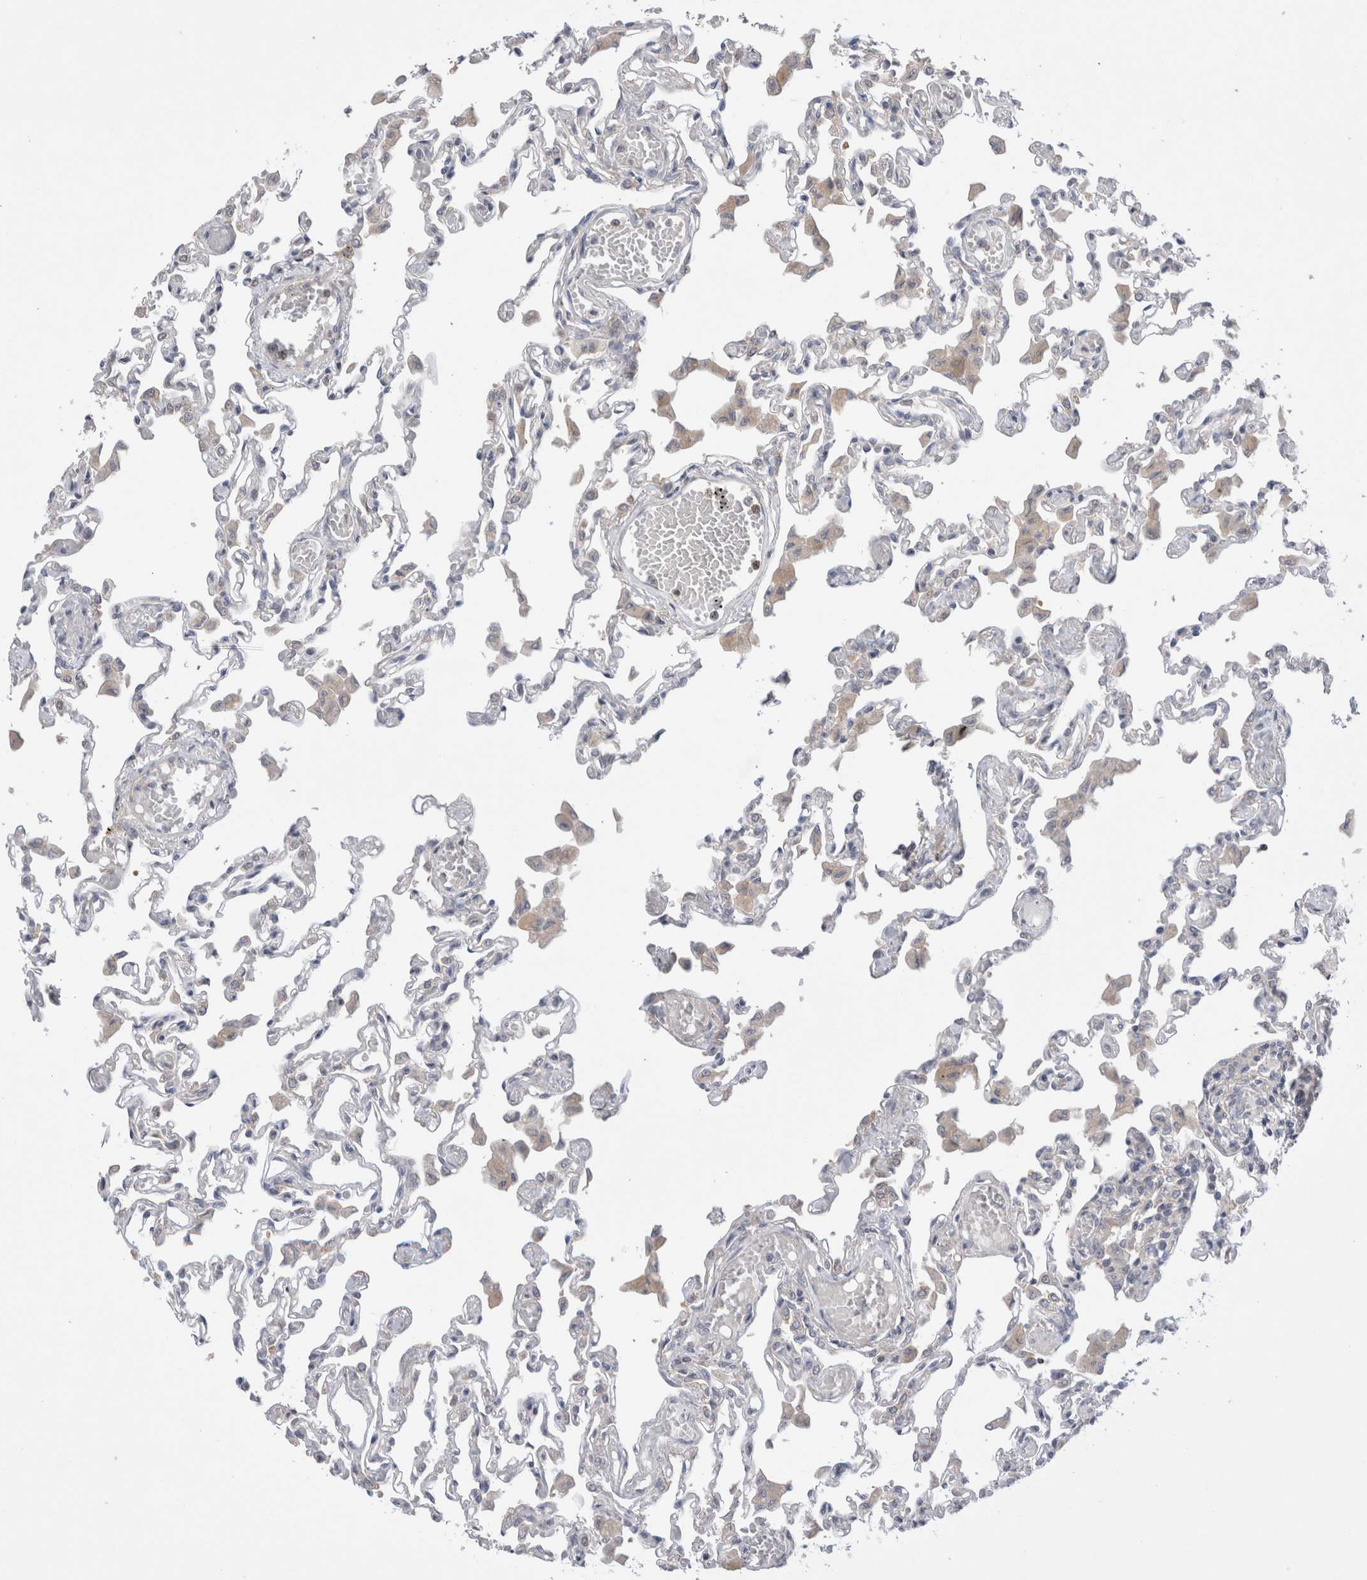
{"staining": {"intensity": "negative", "quantity": "none", "location": "none"}, "tissue": "lung", "cell_type": "Alveolar cells", "image_type": "normal", "snomed": [{"axis": "morphology", "description": "Normal tissue, NOS"}, {"axis": "topography", "description": "Bronchus"}, {"axis": "topography", "description": "Lung"}], "caption": "A micrograph of lung stained for a protein reveals no brown staining in alveolar cells.", "gene": "IFT74", "patient": {"sex": "female", "age": 49}}